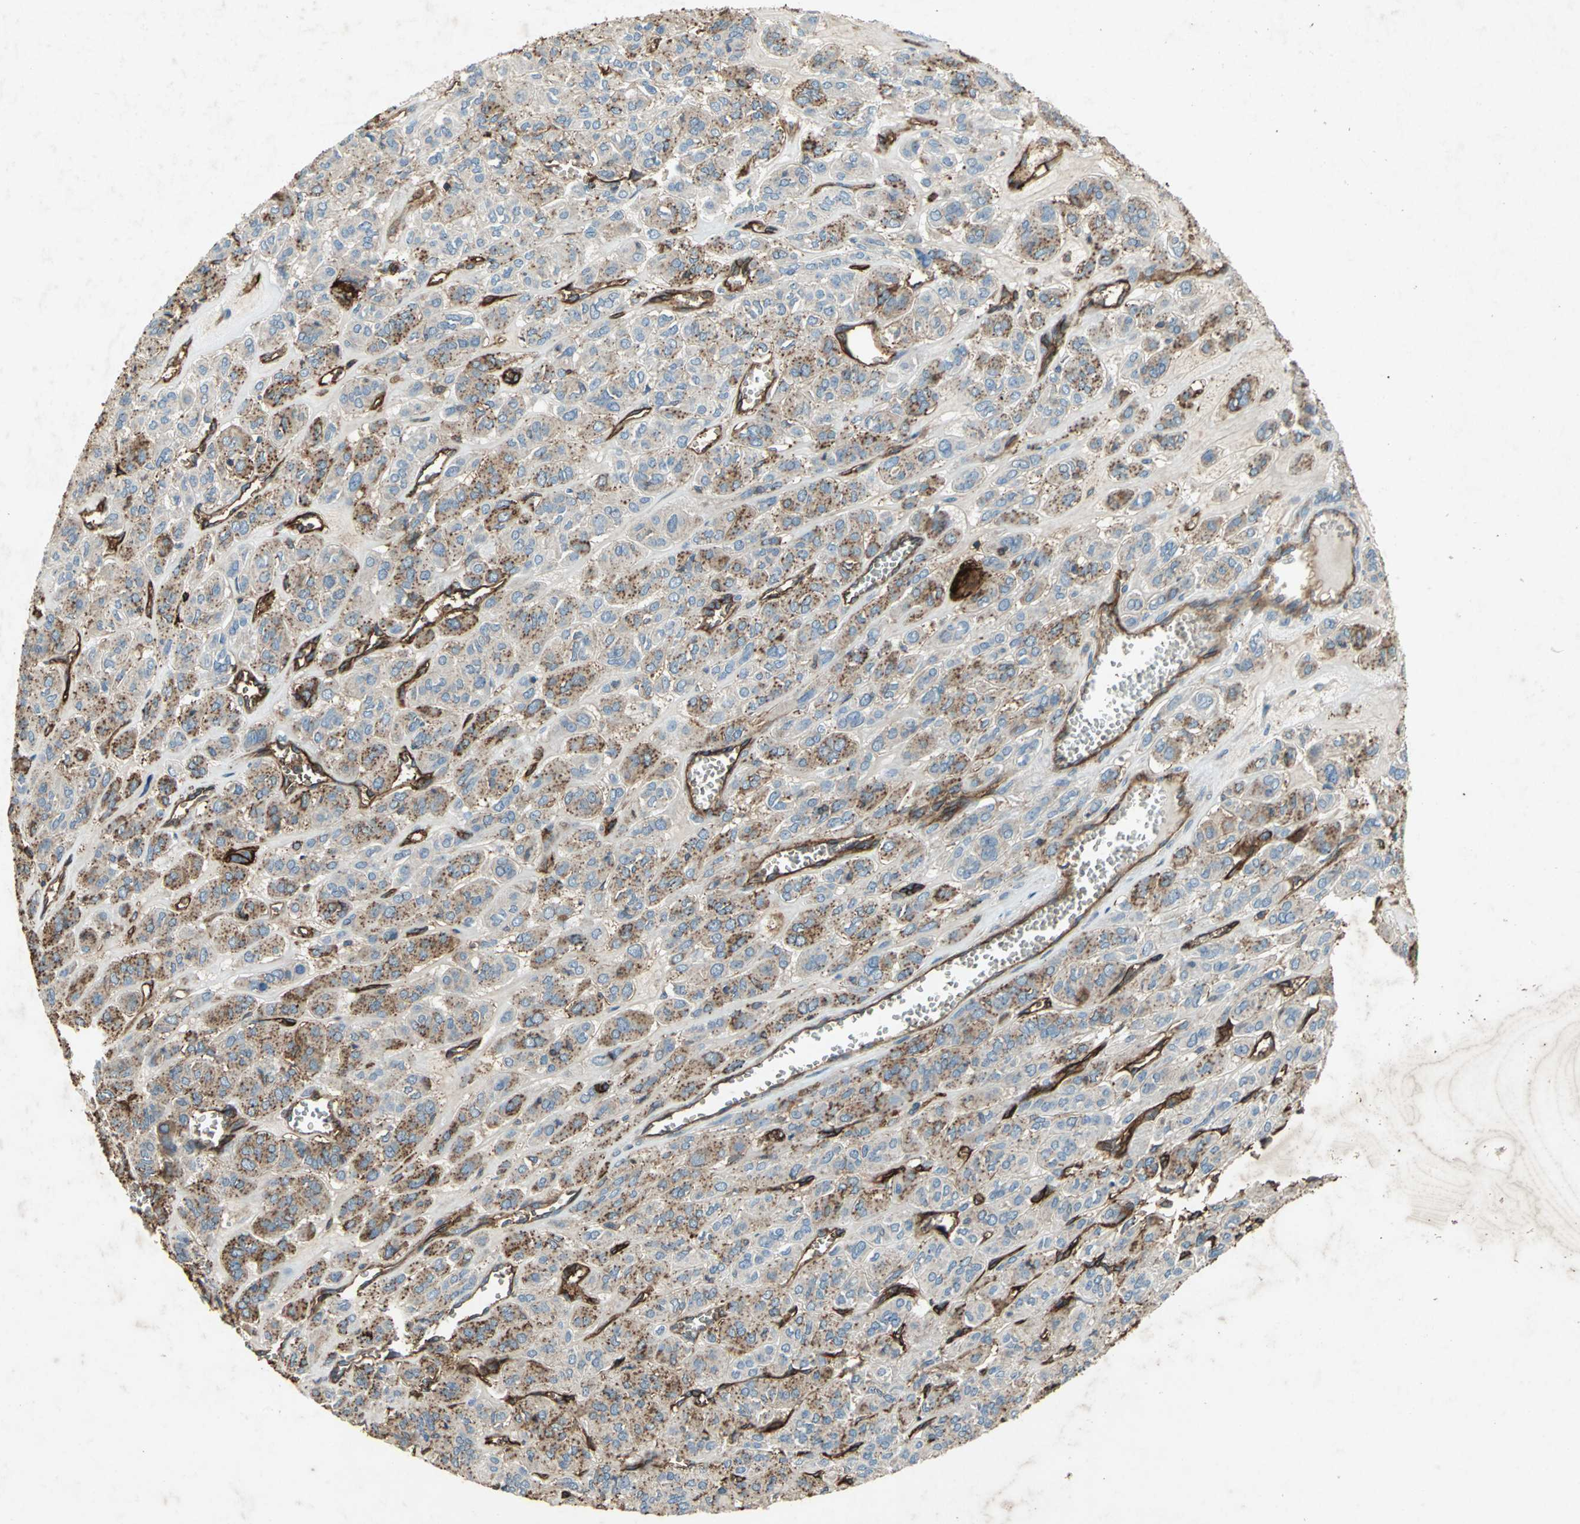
{"staining": {"intensity": "moderate", "quantity": "25%-75%", "location": "cytoplasmic/membranous"}, "tissue": "thyroid cancer", "cell_type": "Tumor cells", "image_type": "cancer", "snomed": [{"axis": "morphology", "description": "Follicular adenoma carcinoma, NOS"}, {"axis": "topography", "description": "Thyroid gland"}], "caption": "A brown stain highlights moderate cytoplasmic/membranous expression of a protein in thyroid follicular adenoma carcinoma tumor cells.", "gene": "CCR6", "patient": {"sex": "female", "age": 71}}